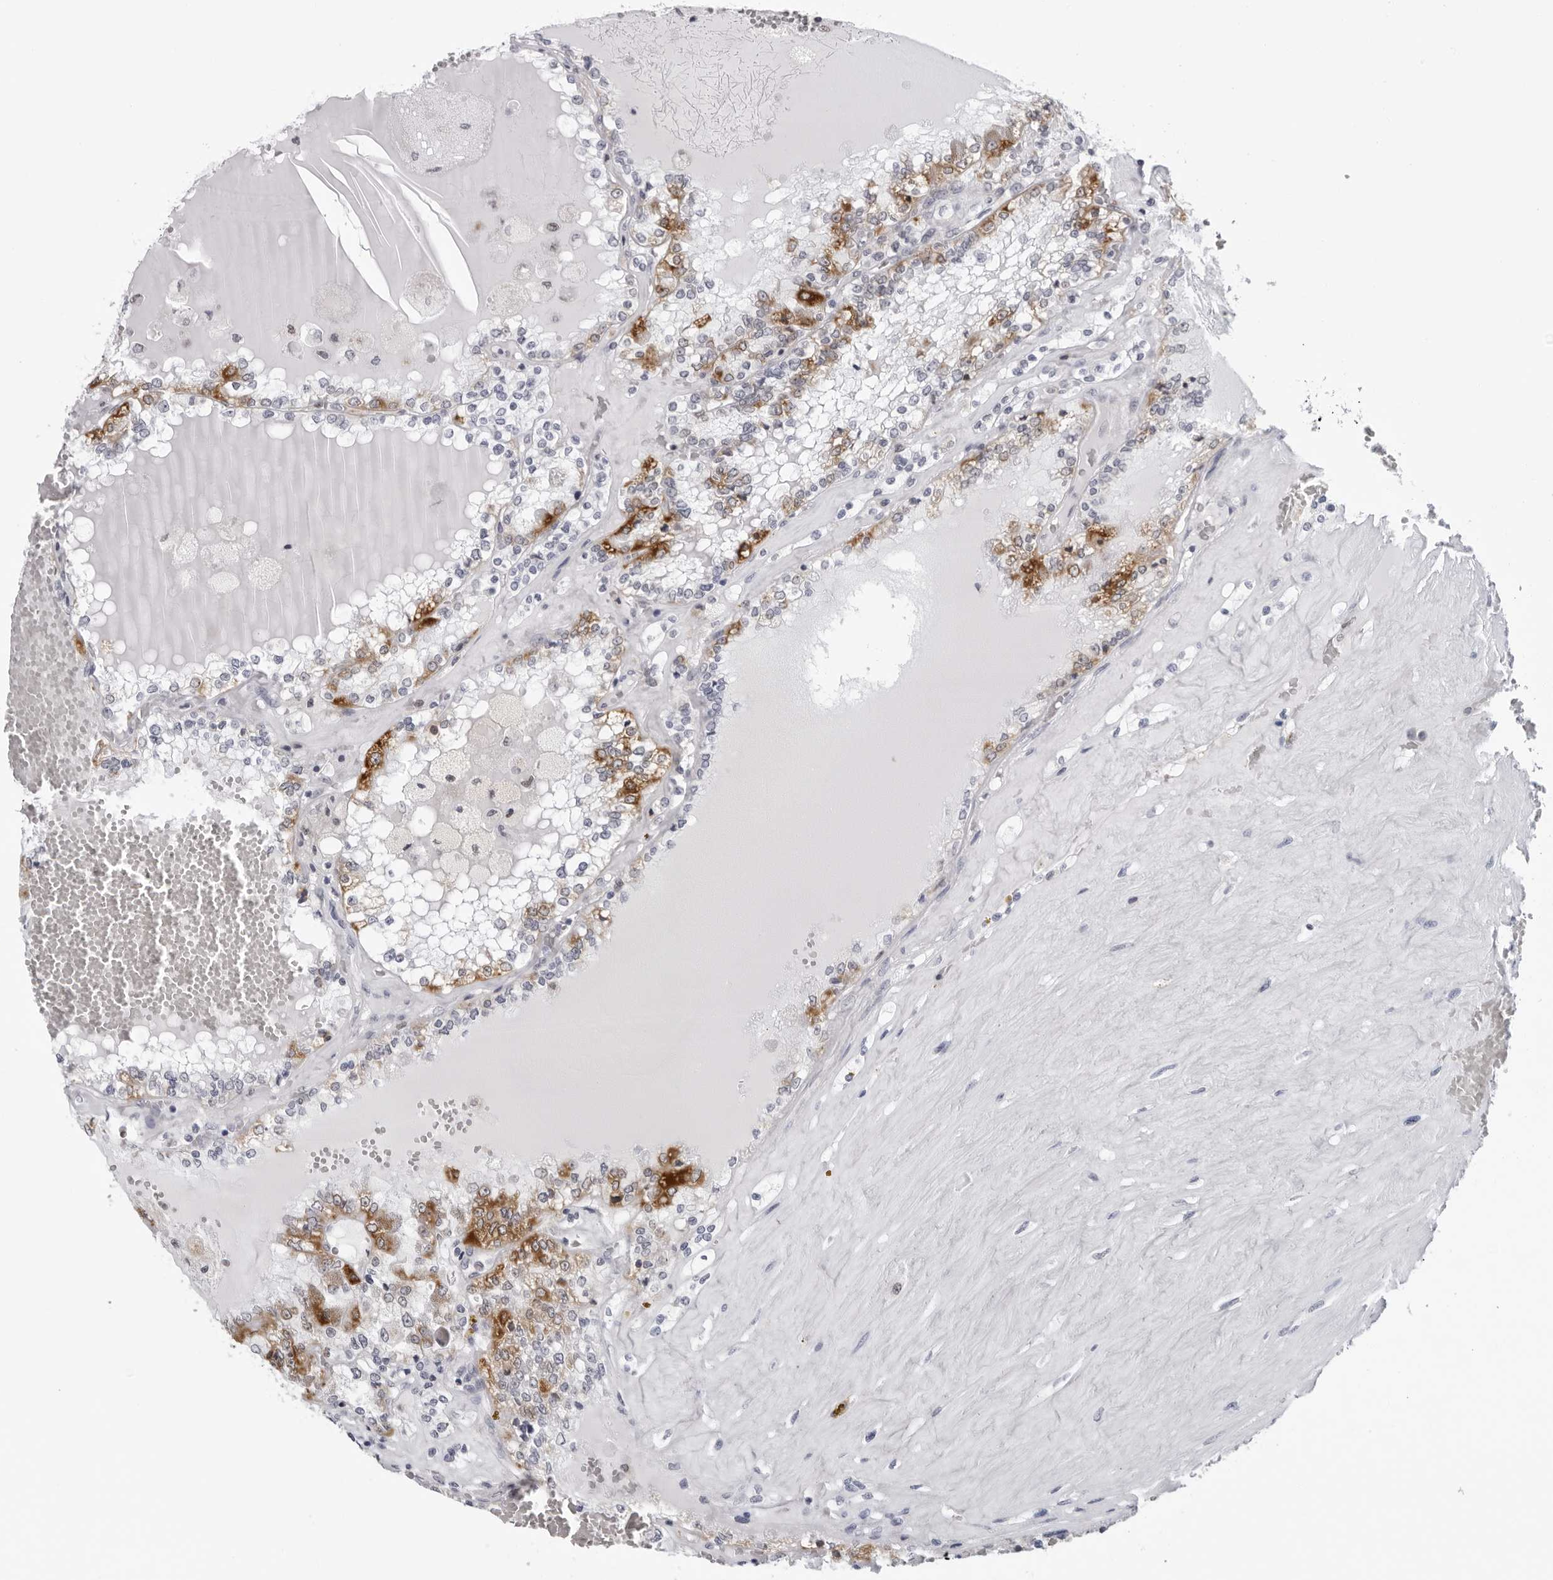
{"staining": {"intensity": "strong", "quantity": "<25%", "location": "cytoplasmic/membranous"}, "tissue": "renal cancer", "cell_type": "Tumor cells", "image_type": "cancer", "snomed": [{"axis": "morphology", "description": "Adenocarcinoma, NOS"}, {"axis": "topography", "description": "Kidney"}], "caption": "Immunohistochemistry (IHC) image of neoplastic tissue: renal cancer (adenocarcinoma) stained using immunohistochemistry demonstrates medium levels of strong protein expression localized specifically in the cytoplasmic/membranous of tumor cells, appearing as a cytoplasmic/membranous brown color.", "gene": "CPT2", "patient": {"sex": "female", "age": 56}}